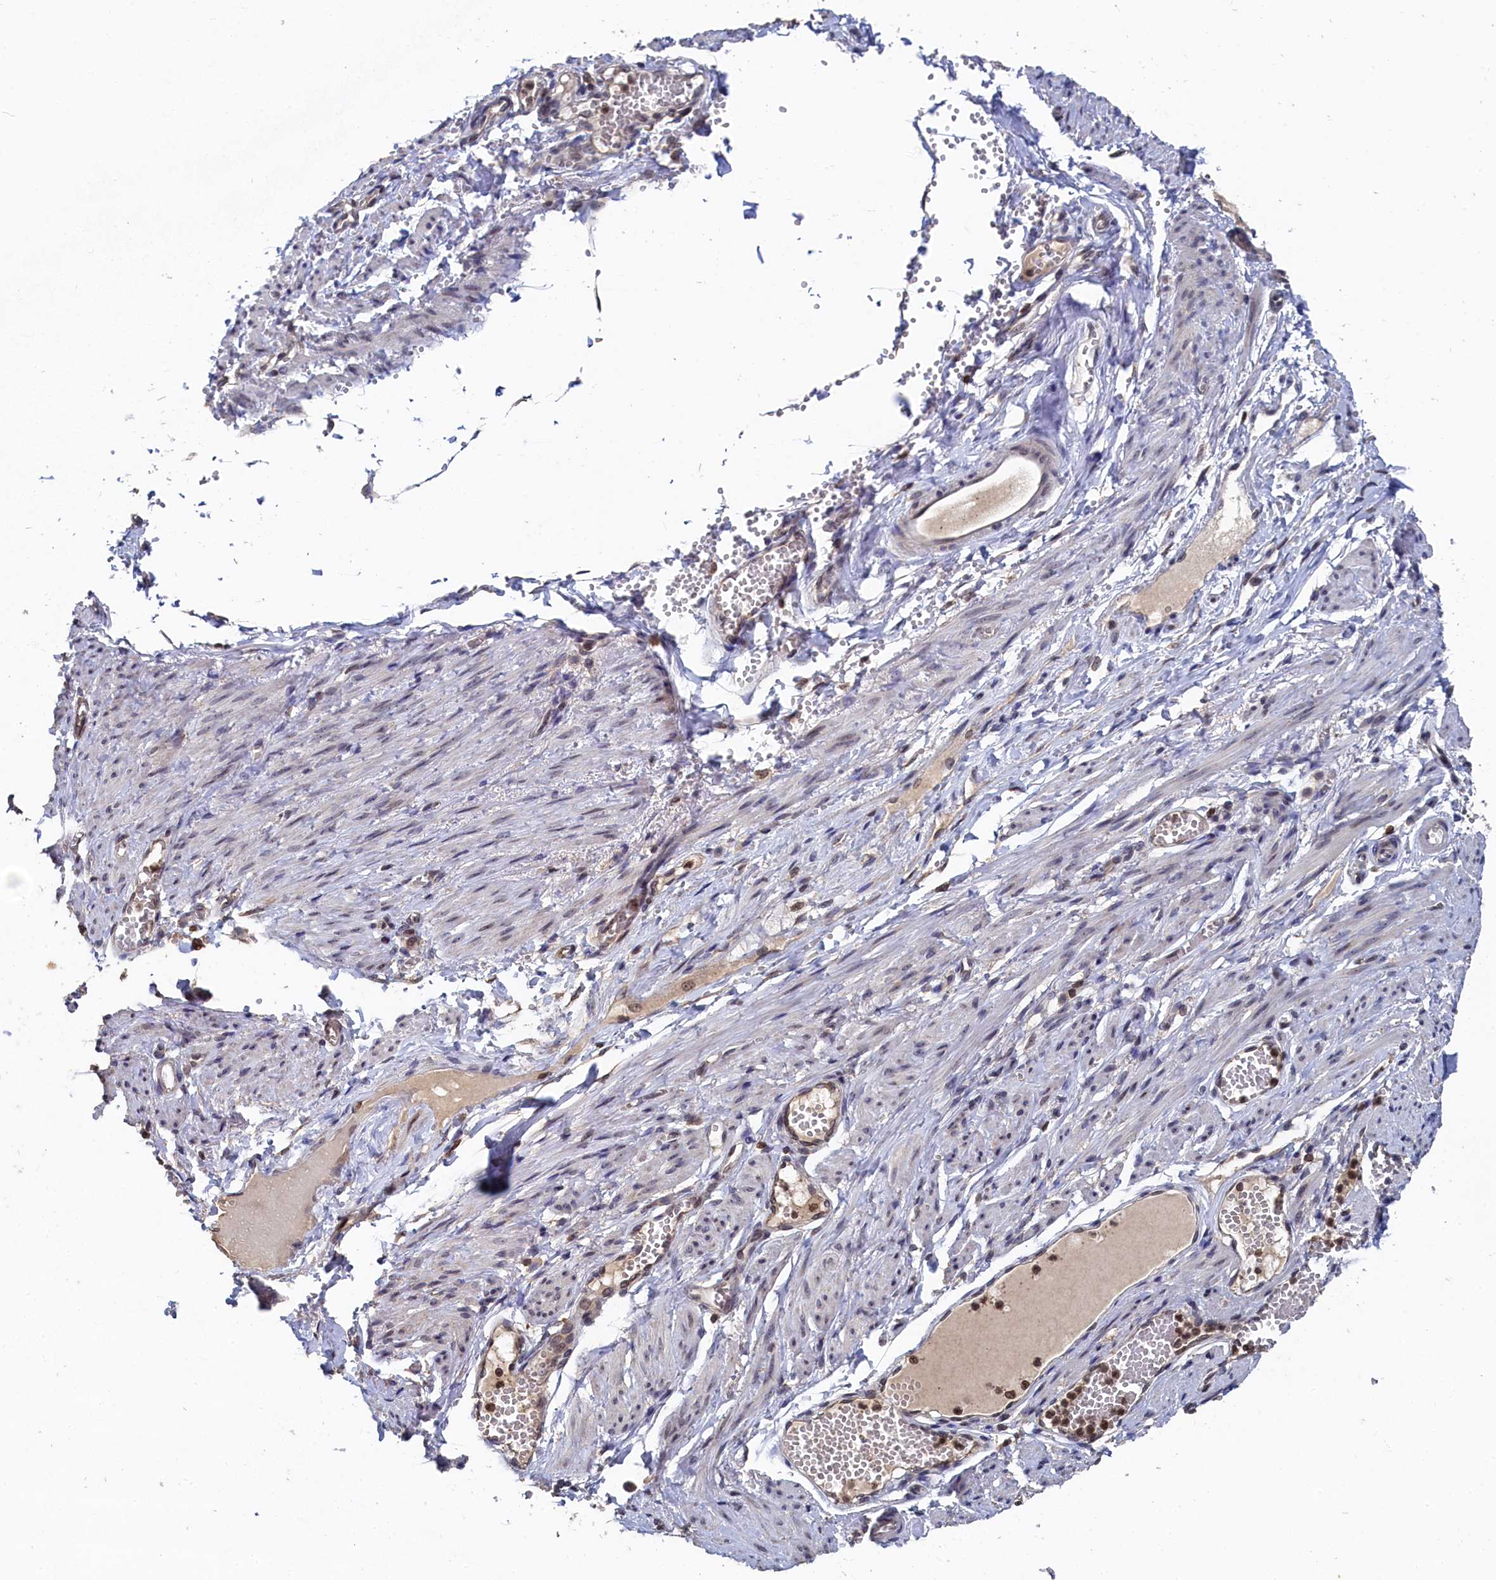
{"staining": {"intensity": "negative", "quantity": "none", "location": "none"}, "tissue": "adipose tissue", "cell_type": "Adipocytes", "image_type": "normal", "snomed": [{"axis": "morphology", "description": "Normal tissue, NOS"}, {"axis": "topography", "description": "Smooth muscle"}, {"axis": "topography", "description": "Peripheral nerve tissue"}], "caption": "The photomicrograph demonstrates no staining of adipocytes in benign adipose tissue. Nuclei are stained in blue.", "gene": "ANKEF1", "patient": {"sex": "female", "age": 39}}